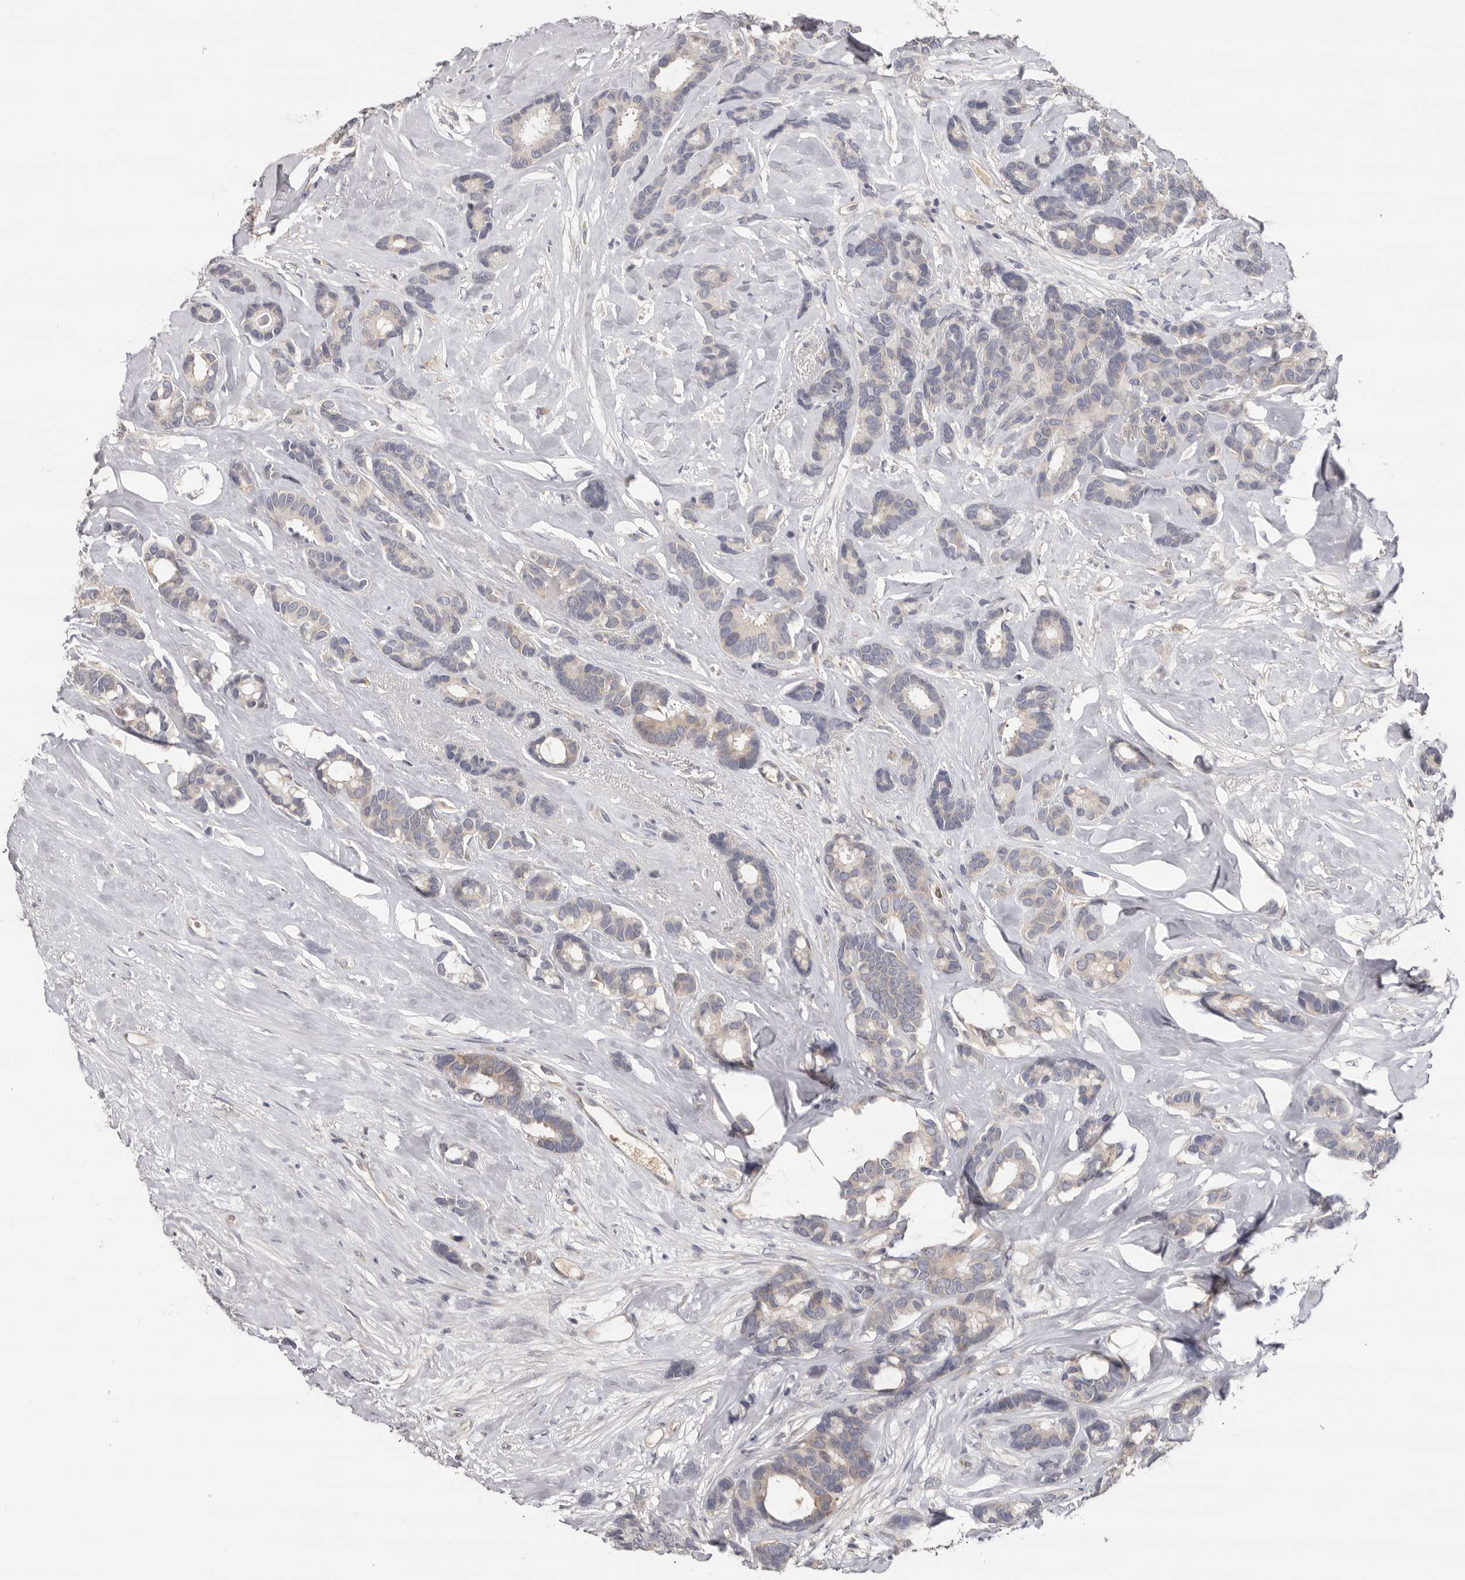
{"staining": {"intensity": "weak", "quantity": "<25%", "location": "cytoplasmic/membranous"}, "tissue": "breast cancer", "cell_type": "Tumor cells", "image_type": "cancer", "snomed": [{"axis": "morphology", "description": "Duct carcinoma"}, {"axis": "topography", "description": "Breast"}], "caption": "A histopathology image of human invasive ductal carcinoma (breast) is negative for staining in tumor cells.", "gene": "KIF2B", "patient": {"sex": "female", "age": 87}}